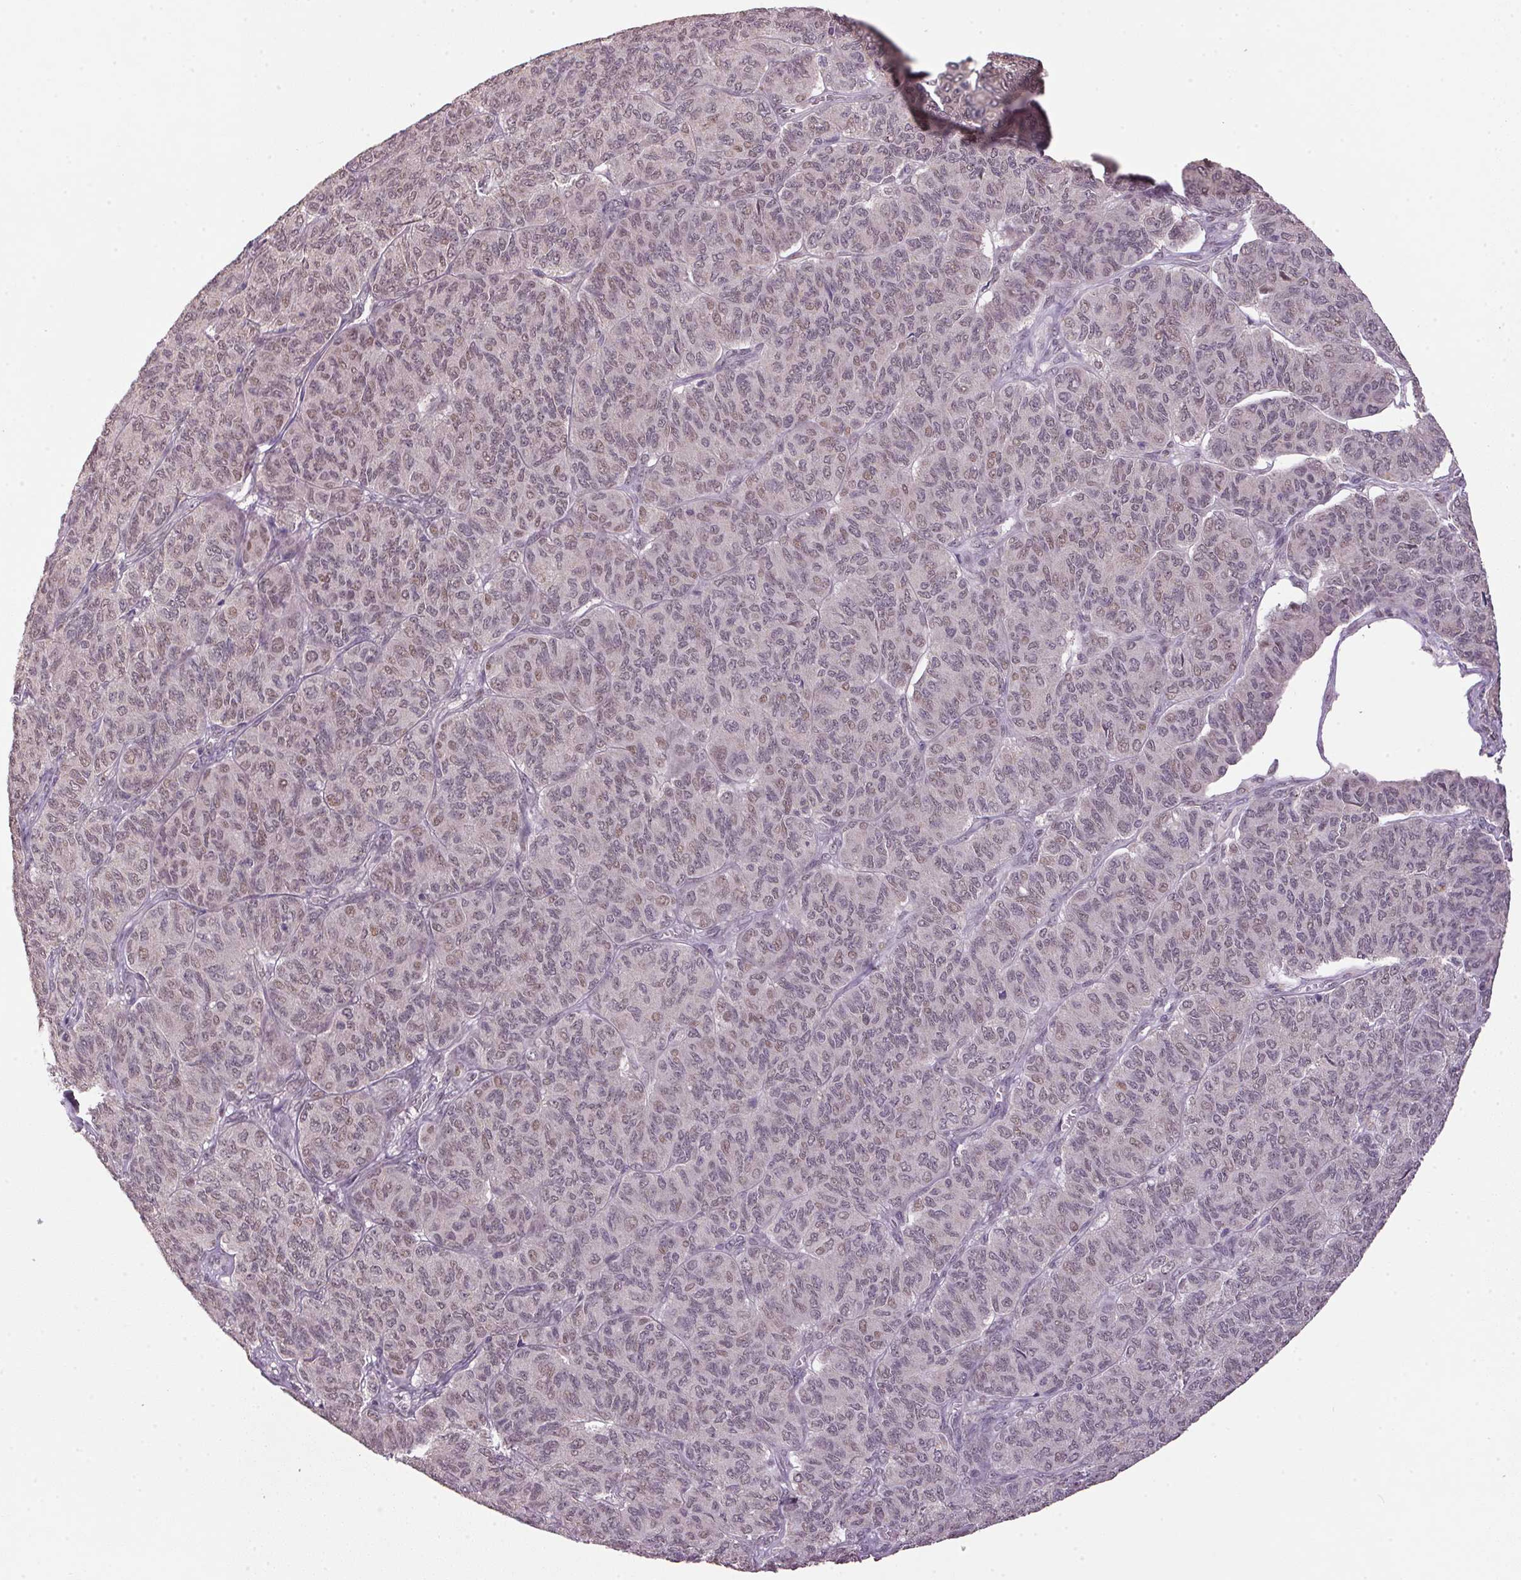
{"staining": {"intensity": "weak", "quantity": "25%-75%", "location": "nuclear"}, "tissue": "ovarian cancer", "cell_type": "Tumor cells", "image_type": "cancer", "snomed": [{"axis": "morphology", "description": "Carcinoma, endometroid"}, {"axis": "topography", "description": "Ovary"}], "caption": "Ovarian endometroid carcinoma stained with a brown dye displays weak nuclear positive positivity in about 25%-75% of tumor cells.", "gene": "ZBTB4", "patient": {"sex": "female", "age": 80}}